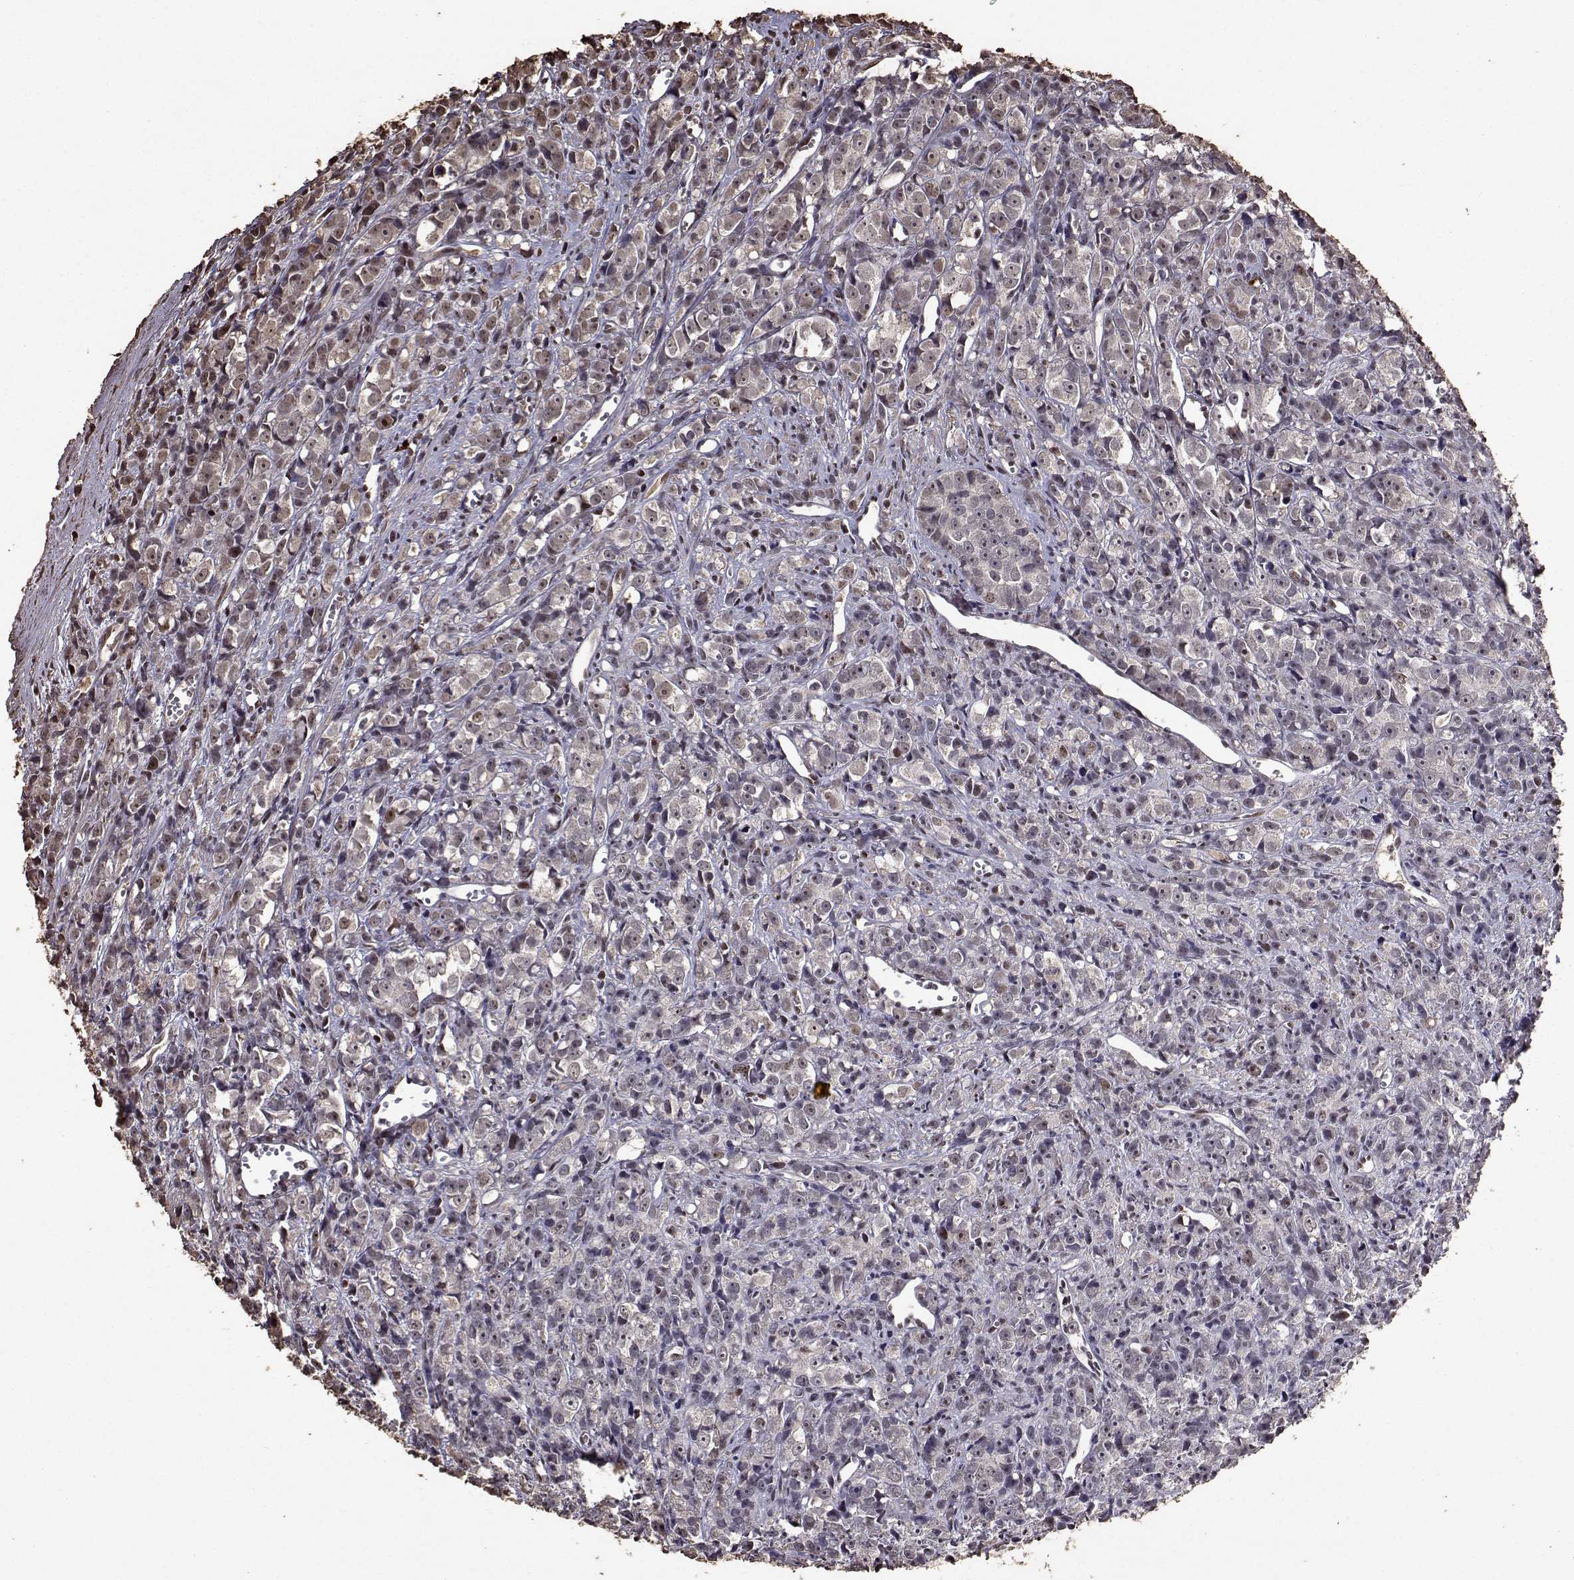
{"staining": {"intensity": "weak", "quantity": ">75%", "location": "nuclear"}, "tissue": "prostate cancer", "cell_type": "Tumor cells", "image_type": "cancer", "snomed": [{"axis": "morphology", "description": "Adenocarcinoma, High grade"}, {"axis": "topography", "description": "Prostate"}], "caption": "The histopathology image displays staining of prostate cancer, revealing weak nuclear protein positivity (brown color) within tumor cells.", "gene": "TOE1", "patient": {"sex": "male", "age": 77}}